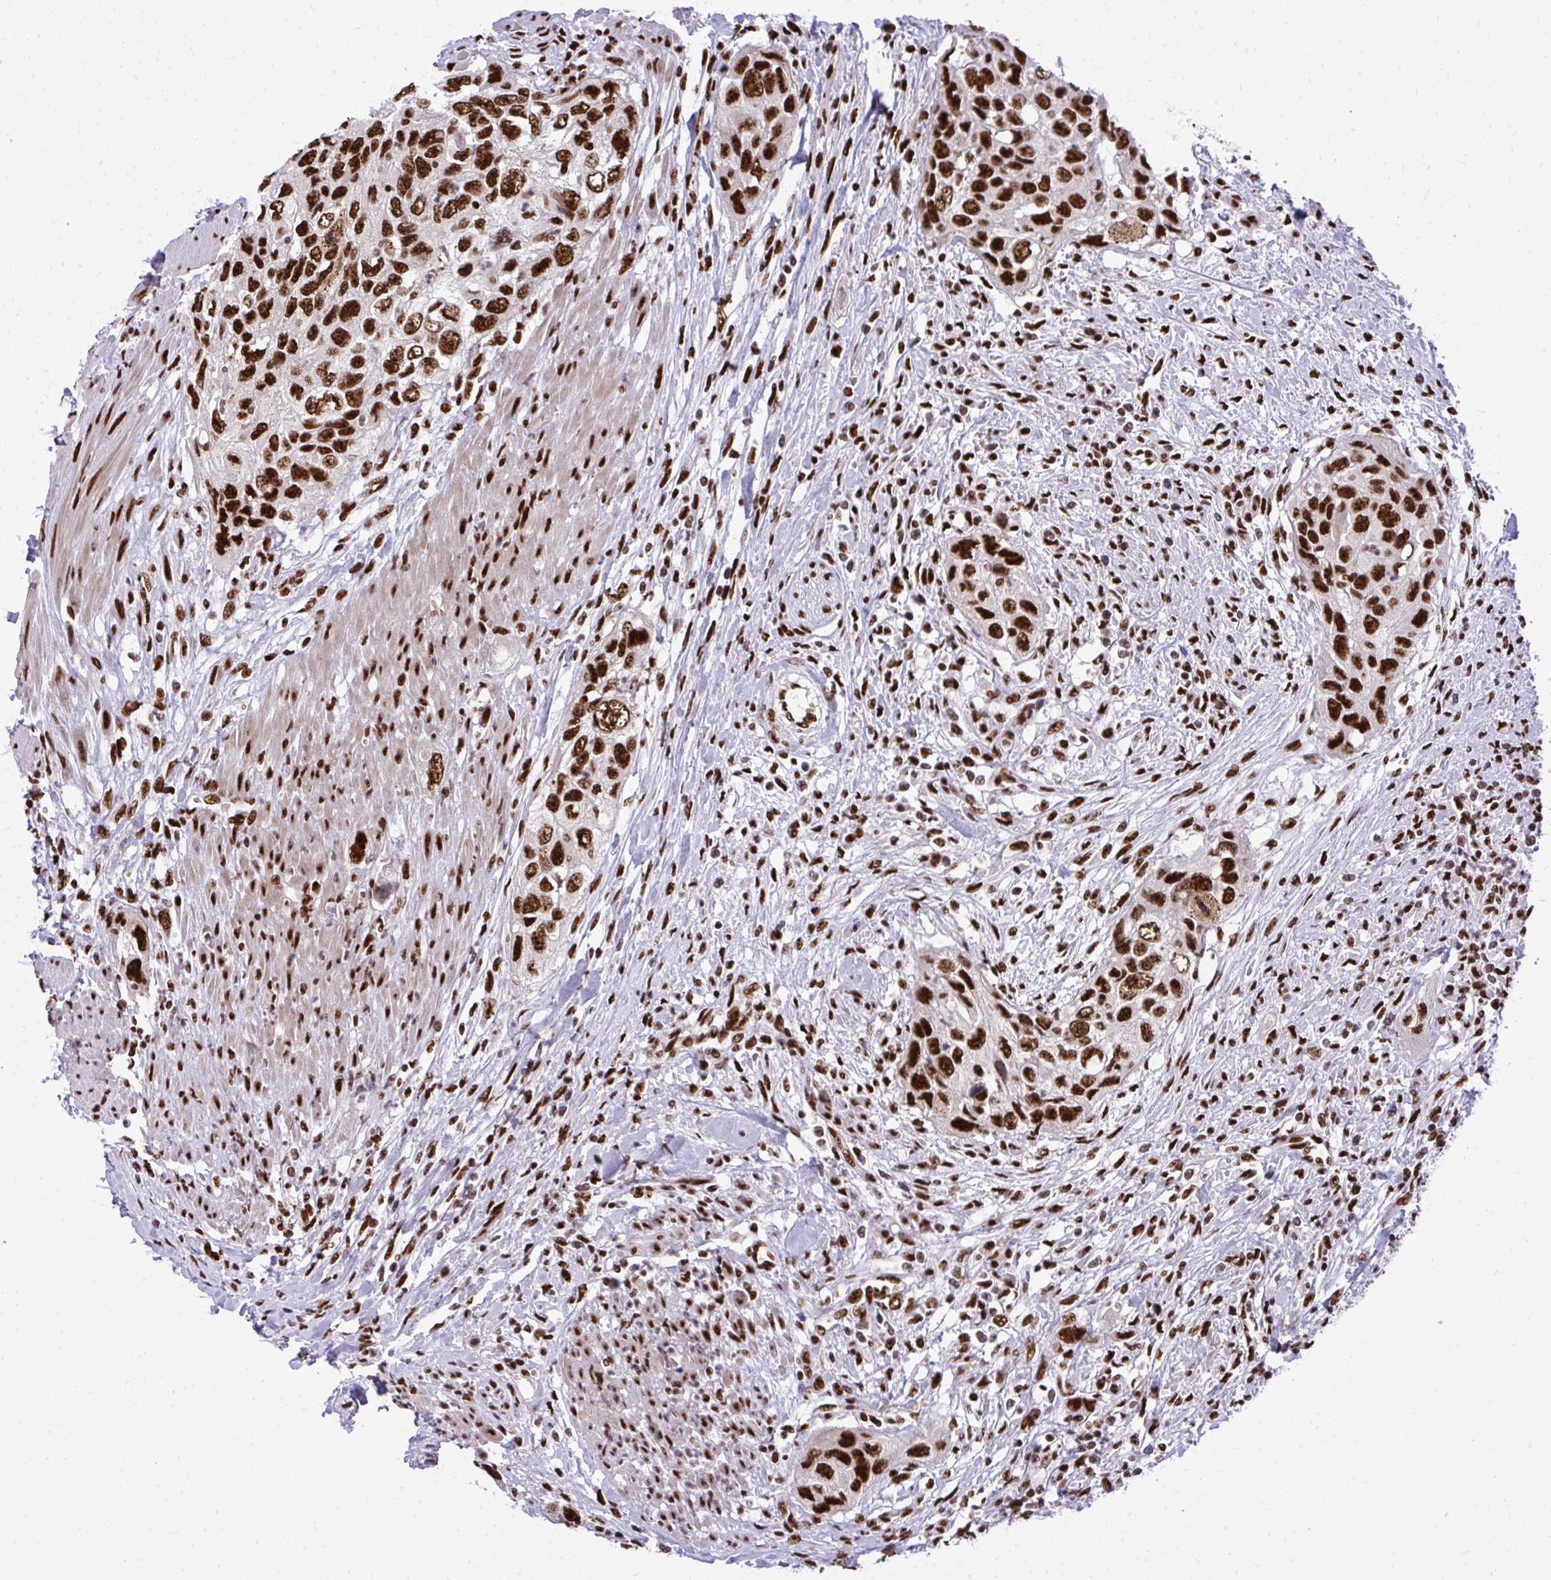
{"staining": {"intensity": "strong", "quantity": ">75%", "location": "nuclear"}, "tissue": "urothelial cancer", "cell_type": "Tumor cells", "image_type": "cancer", "snomed": [{"axis": "morphology", "description": "Urothelial carcinoma, High grade"}, {"axis": "topography", "description": "Urinary bladder"}], "caption": "Immunohistochemistry (IHC) of urothelial carcinoma (high-grade) reveals high levels of strong nuclear positivity in approximately >75% of tumor cells.", "gene": "PRPF19", "patient": {"sex": "female", "age": 60}}